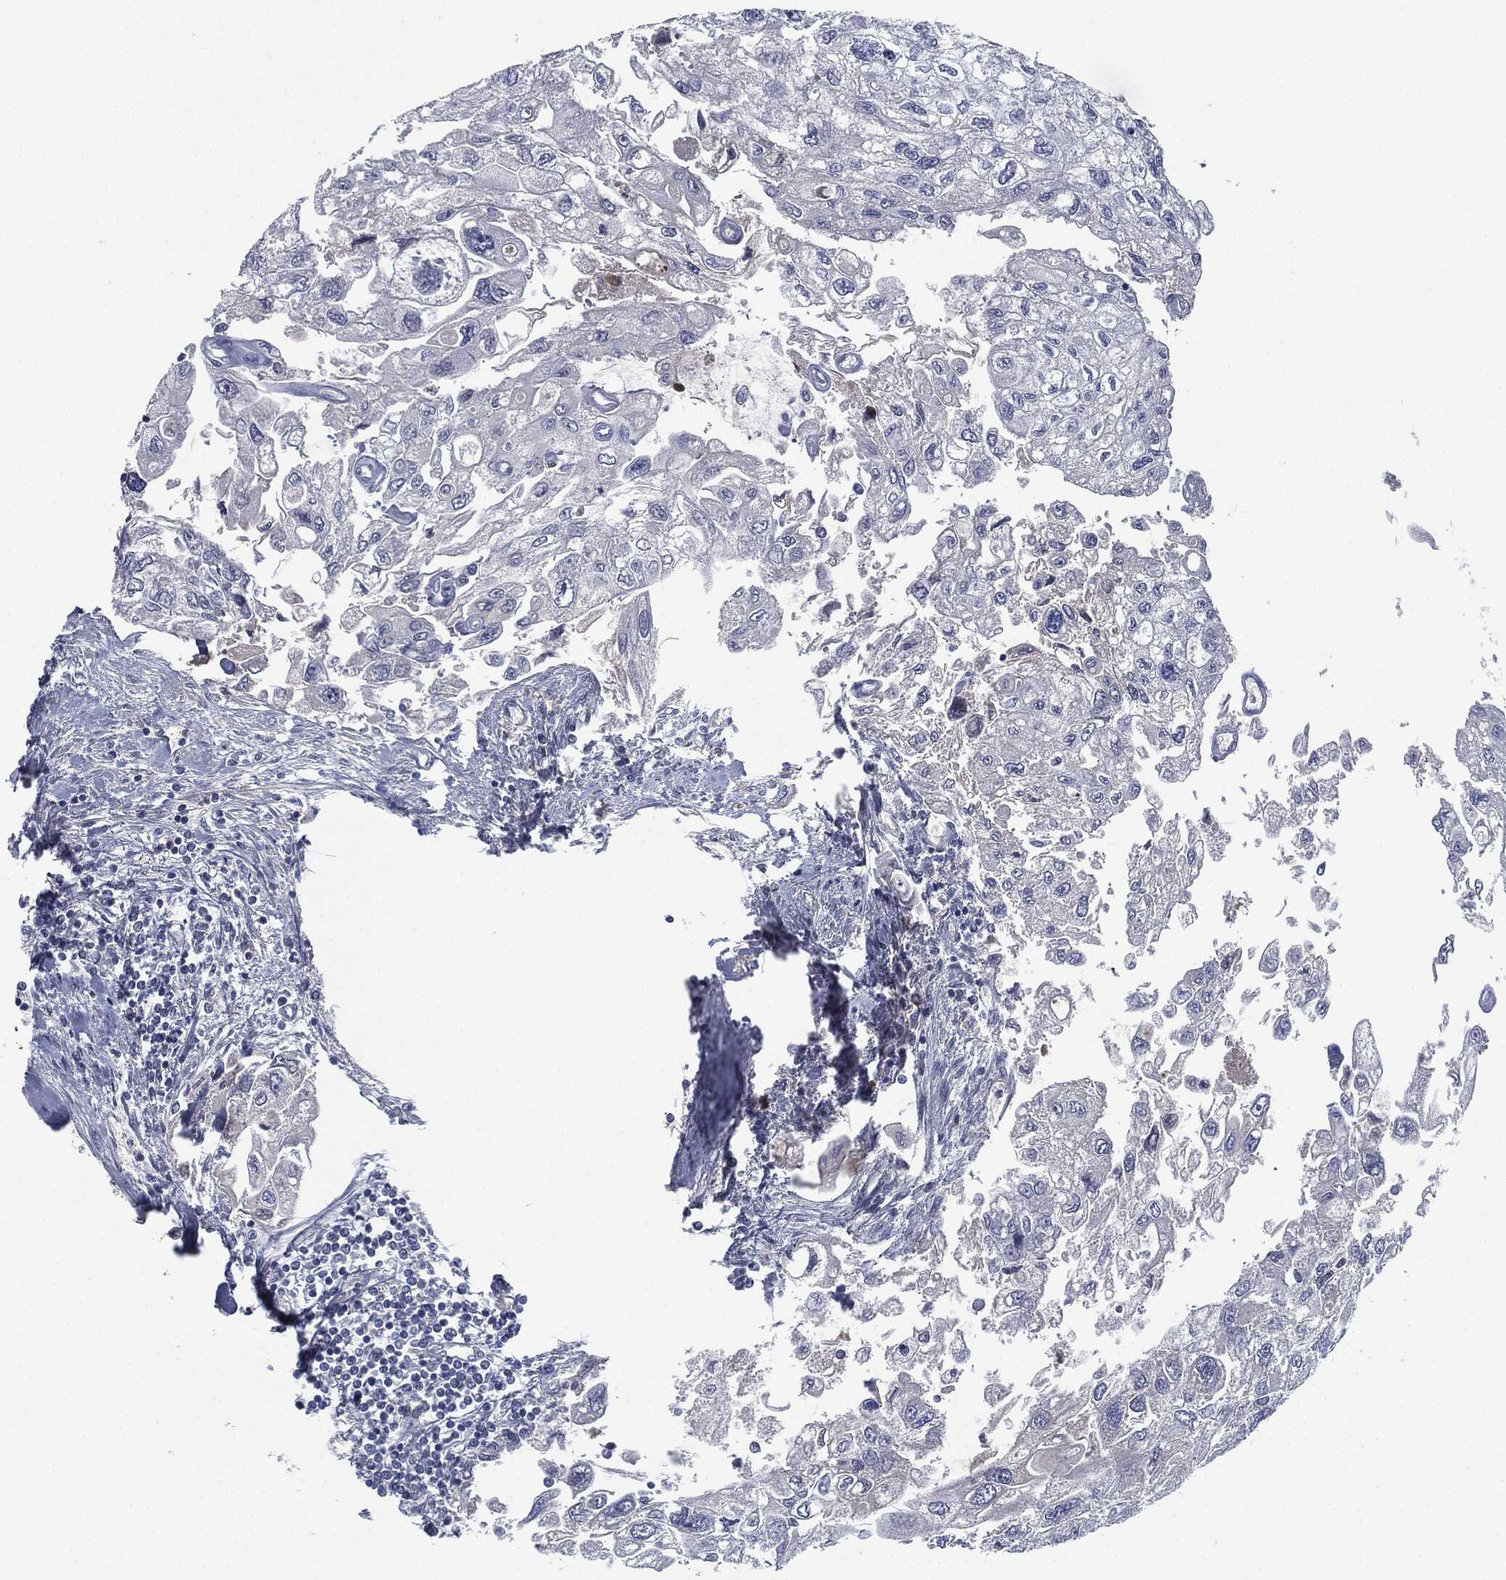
{"staining": {"intensity": "negative", "quantity": "none", "location": "none"}, "tissue": "urothelial cancer", "cell_type": "Tumor cells", "image_type": "cancer", "snomed": [{"axis": "morphology", "description": "Urothelial carcinoma, High grade"}, {"axis": "topography", "description": "Urinary bladder"}], "caption": "DAB (3,3'-diaminobenzidine) immunohistochemical staining of human urothelial cancer displays no significant expression in tumor cells.", "gene": "SIGLEC7", "patient": {"sex": "male", "age": 59}}